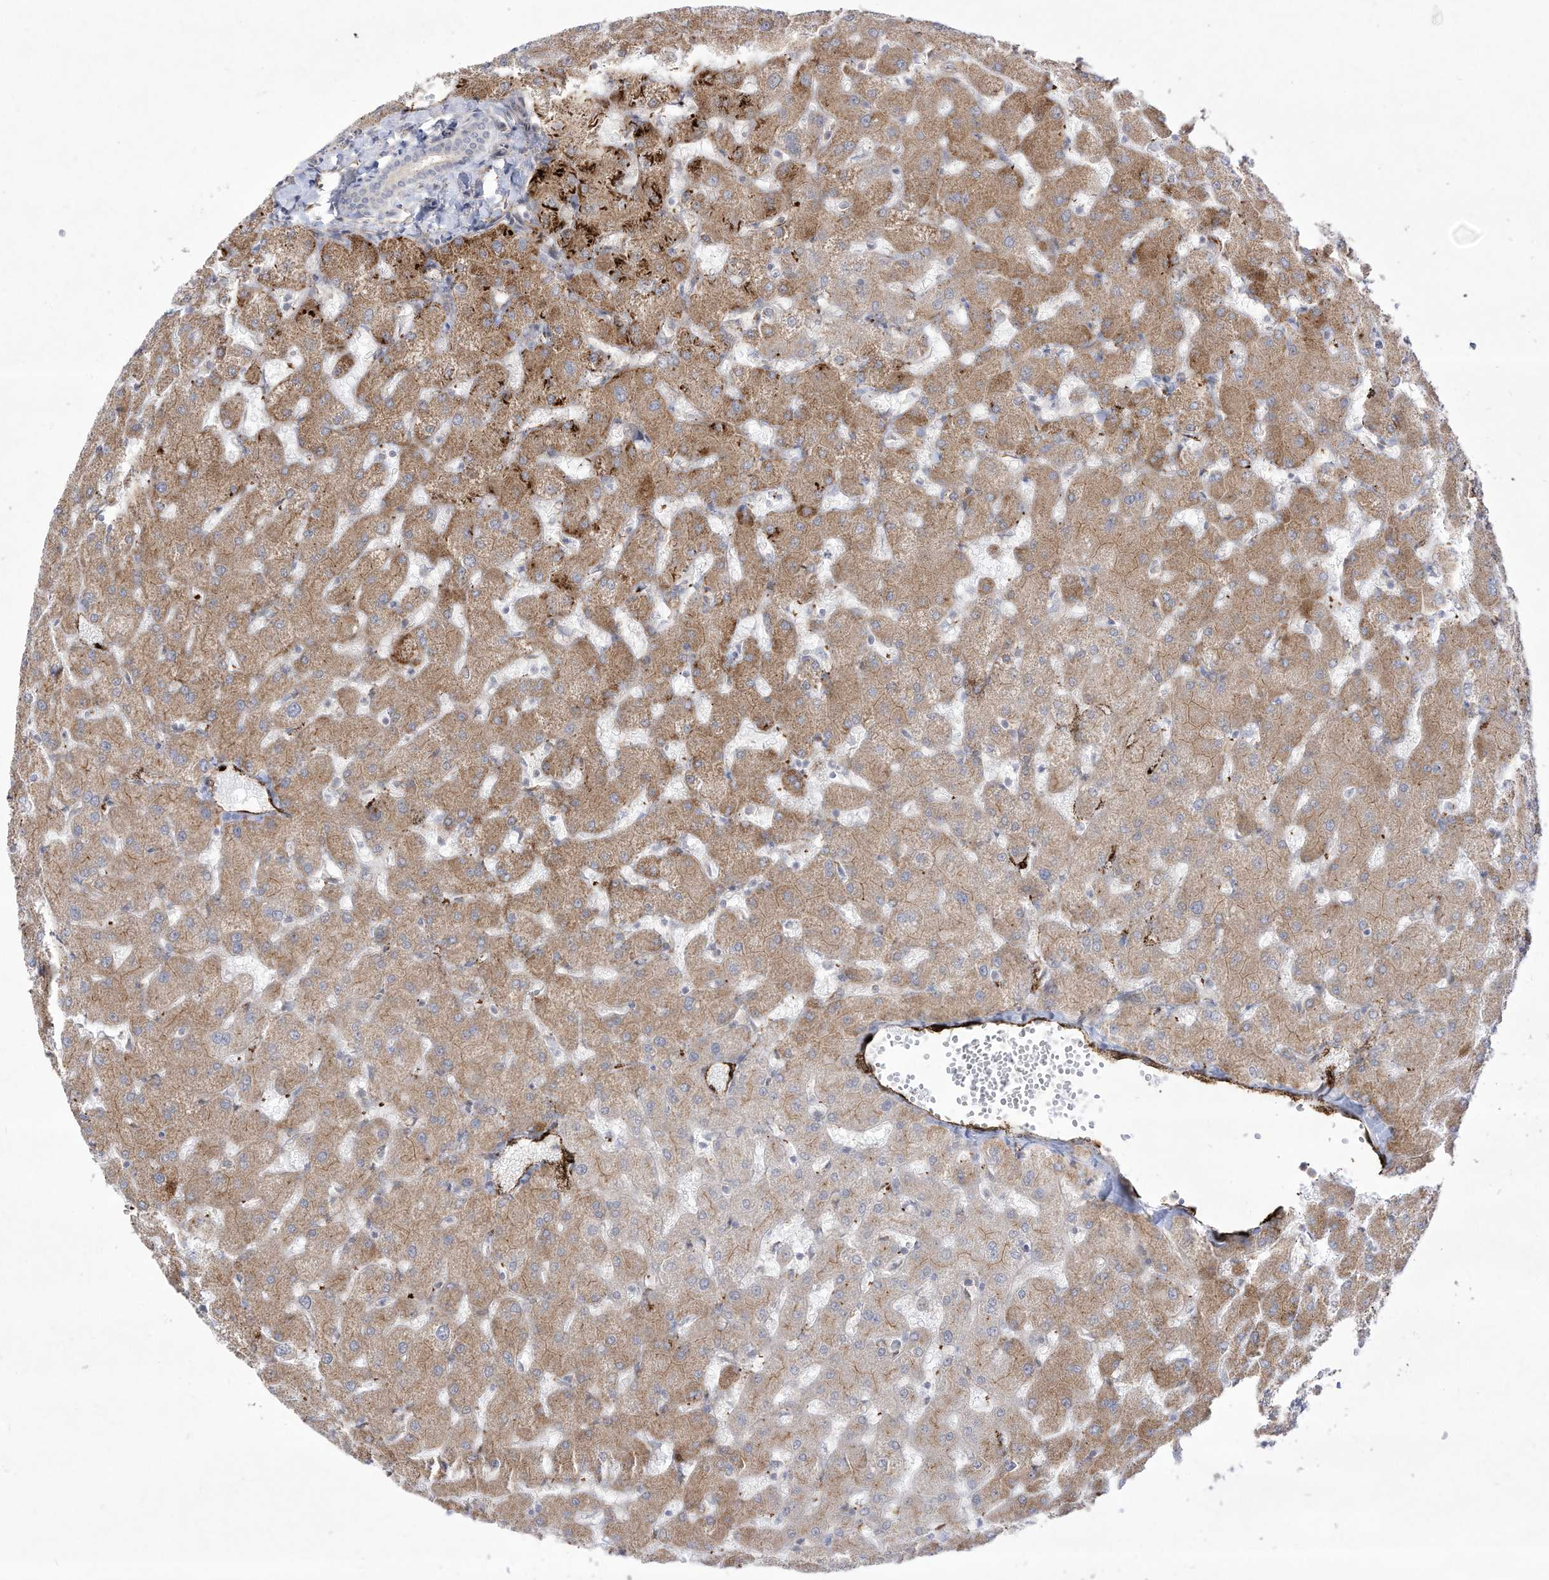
{"staining": {"intensity": "negative", "quantity": "none", "location": "none"}, "tissue": "liver", "cell_type": "Cholangiocytes", "image_type": "normal", "snomed": [{"axis": "morphology", "description": "Normal tissue, NOS"}, {"axis": "topography", "description": "Liver"}], "caption": "A high-resolution histopathology image shows immunohistochemistry staining of unremarkable liver, which reveals no significant staining in cholangiocytes.", "gene": "ZGRF1", "patient": {"sex": "female", "age": 63}}